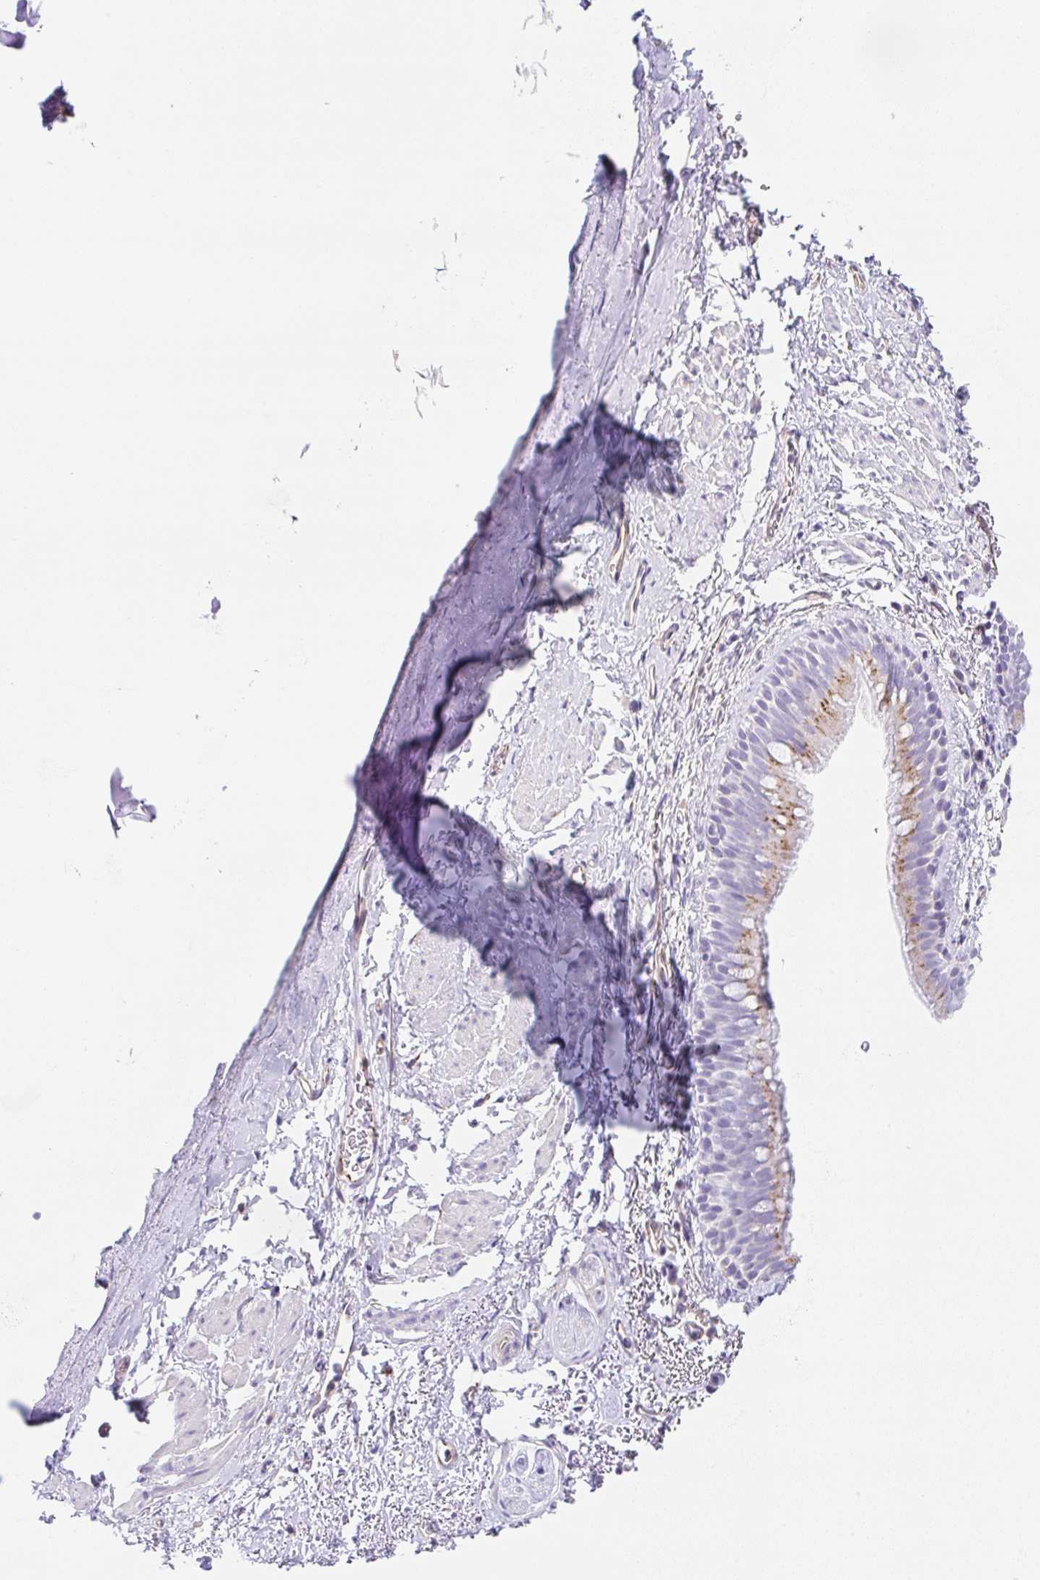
{"staining": {"intensity": "moderate", "quantity": "25%-75%", "location": "cytoplasmic/membranous"}, "tissue": "bronchus", "cell_type": "Respiratory epithelial cells", "image_type": "normal", "snomed": [{"axis": "morphology", "description": "Normal tissue, NOS"}, {"axis": "topography", "description": "Bronchus"}], "caption": "A high-resolution photomicrograph shows immunohistochemistry (IHC) staining of unremarkable bronchus, which demonstrates moderate cytoplasmic/membranous staining in approximately 25%-75% of respiratory epithelial cells.", "gene": "DKK4", "patient": {"sex": "male", "age": 67}}